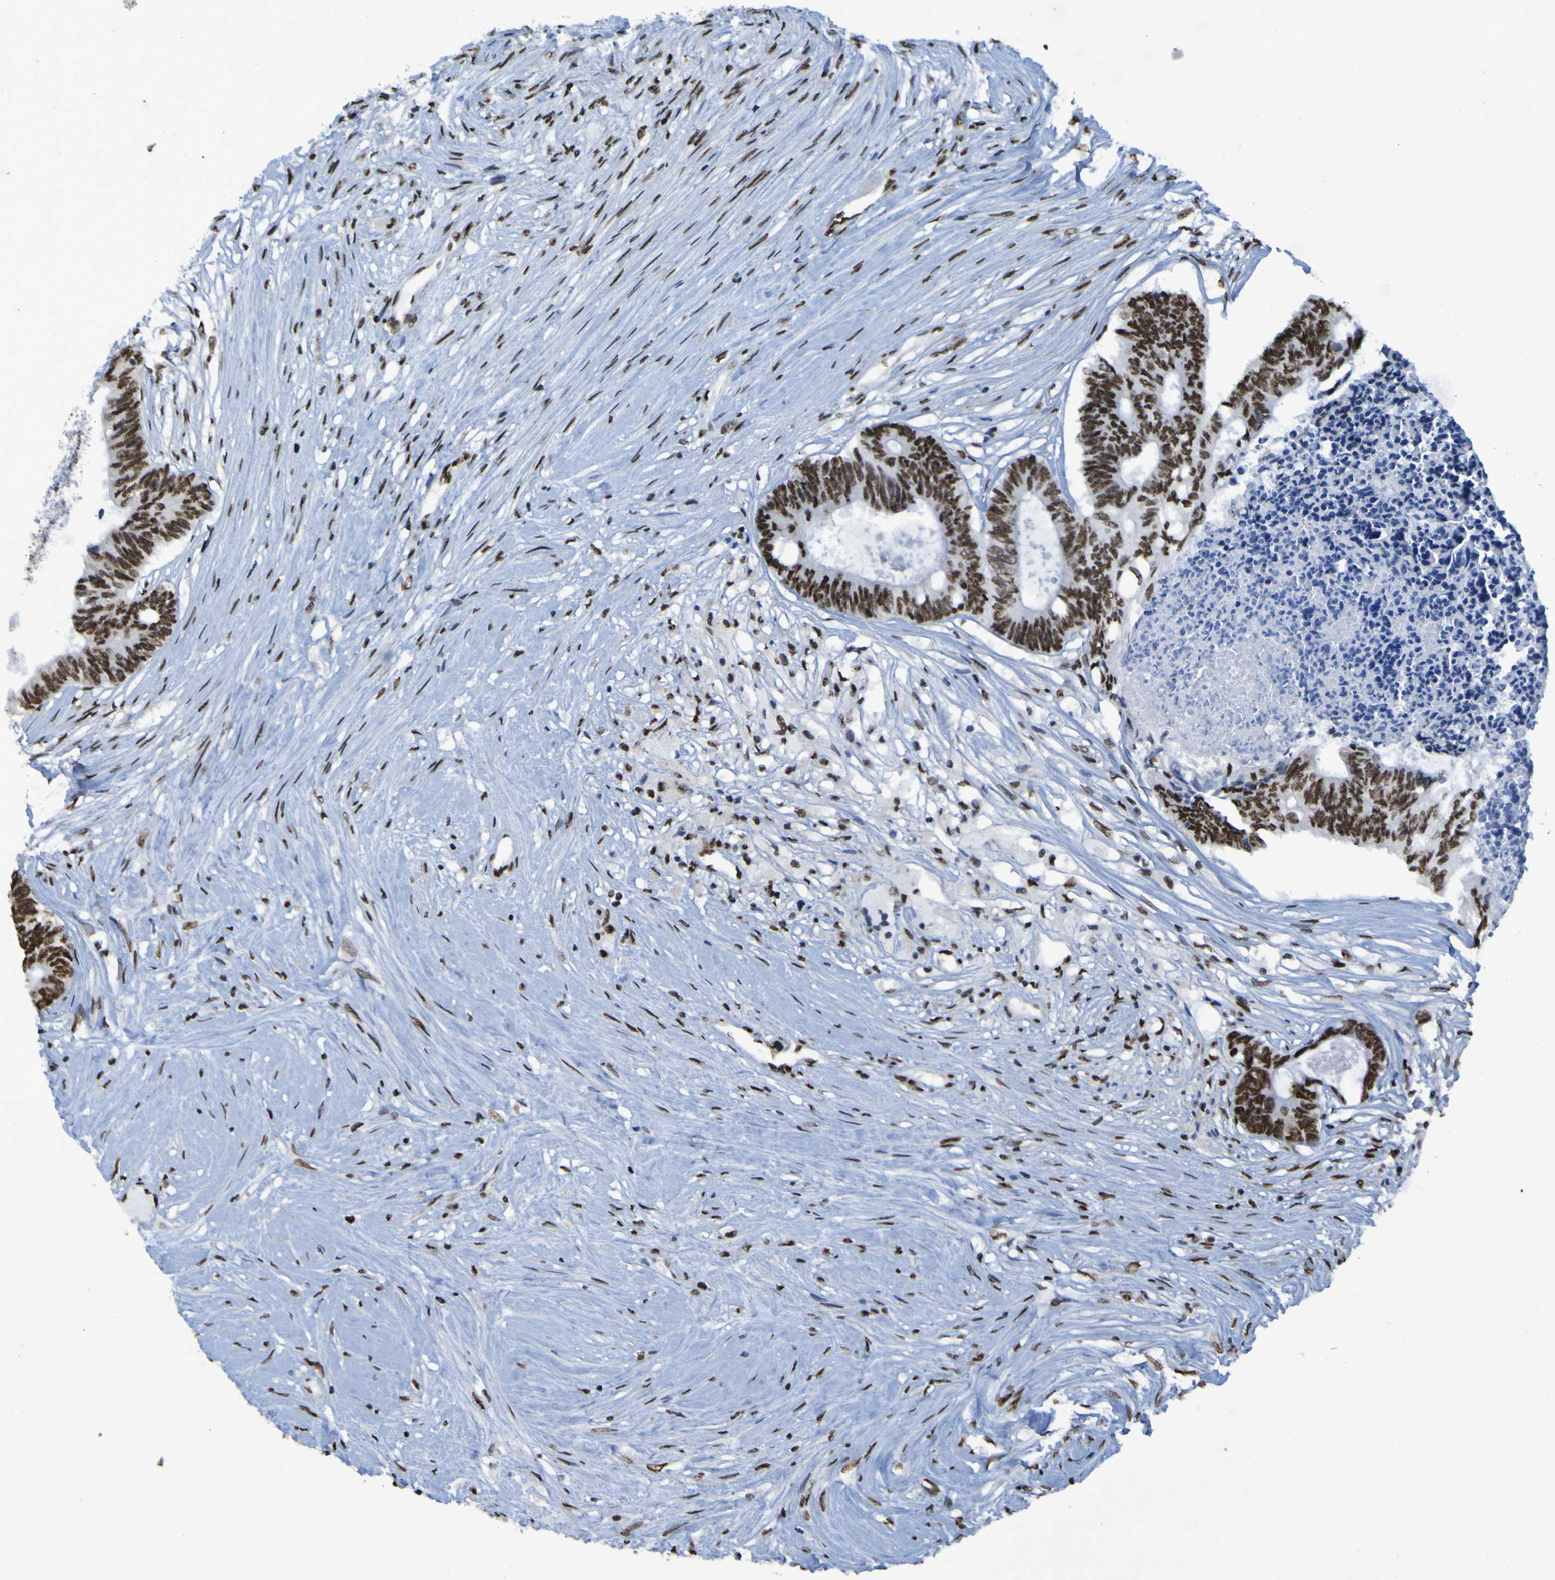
{"staining": {"intensity": "strong", "quantity": ">75%", "location": "nuclear"}, "tissue": "colorectal cancer", "cell_type": "Tumor cells", "image_type": "cancer", "snomed": [{"axis": "morphology", "description": "Adenocarcinoma, NOS"}, {"axis": "topography", "description": "Rectum"}], "caption": "This is an image of immunohistochemistry staining of colorectal cancer (adenocarcinoma), which shows strong expression in the nuclear of tumor cells.", "gene": "HNRNPR", "patient": {"sex": "male", "age": 63}}